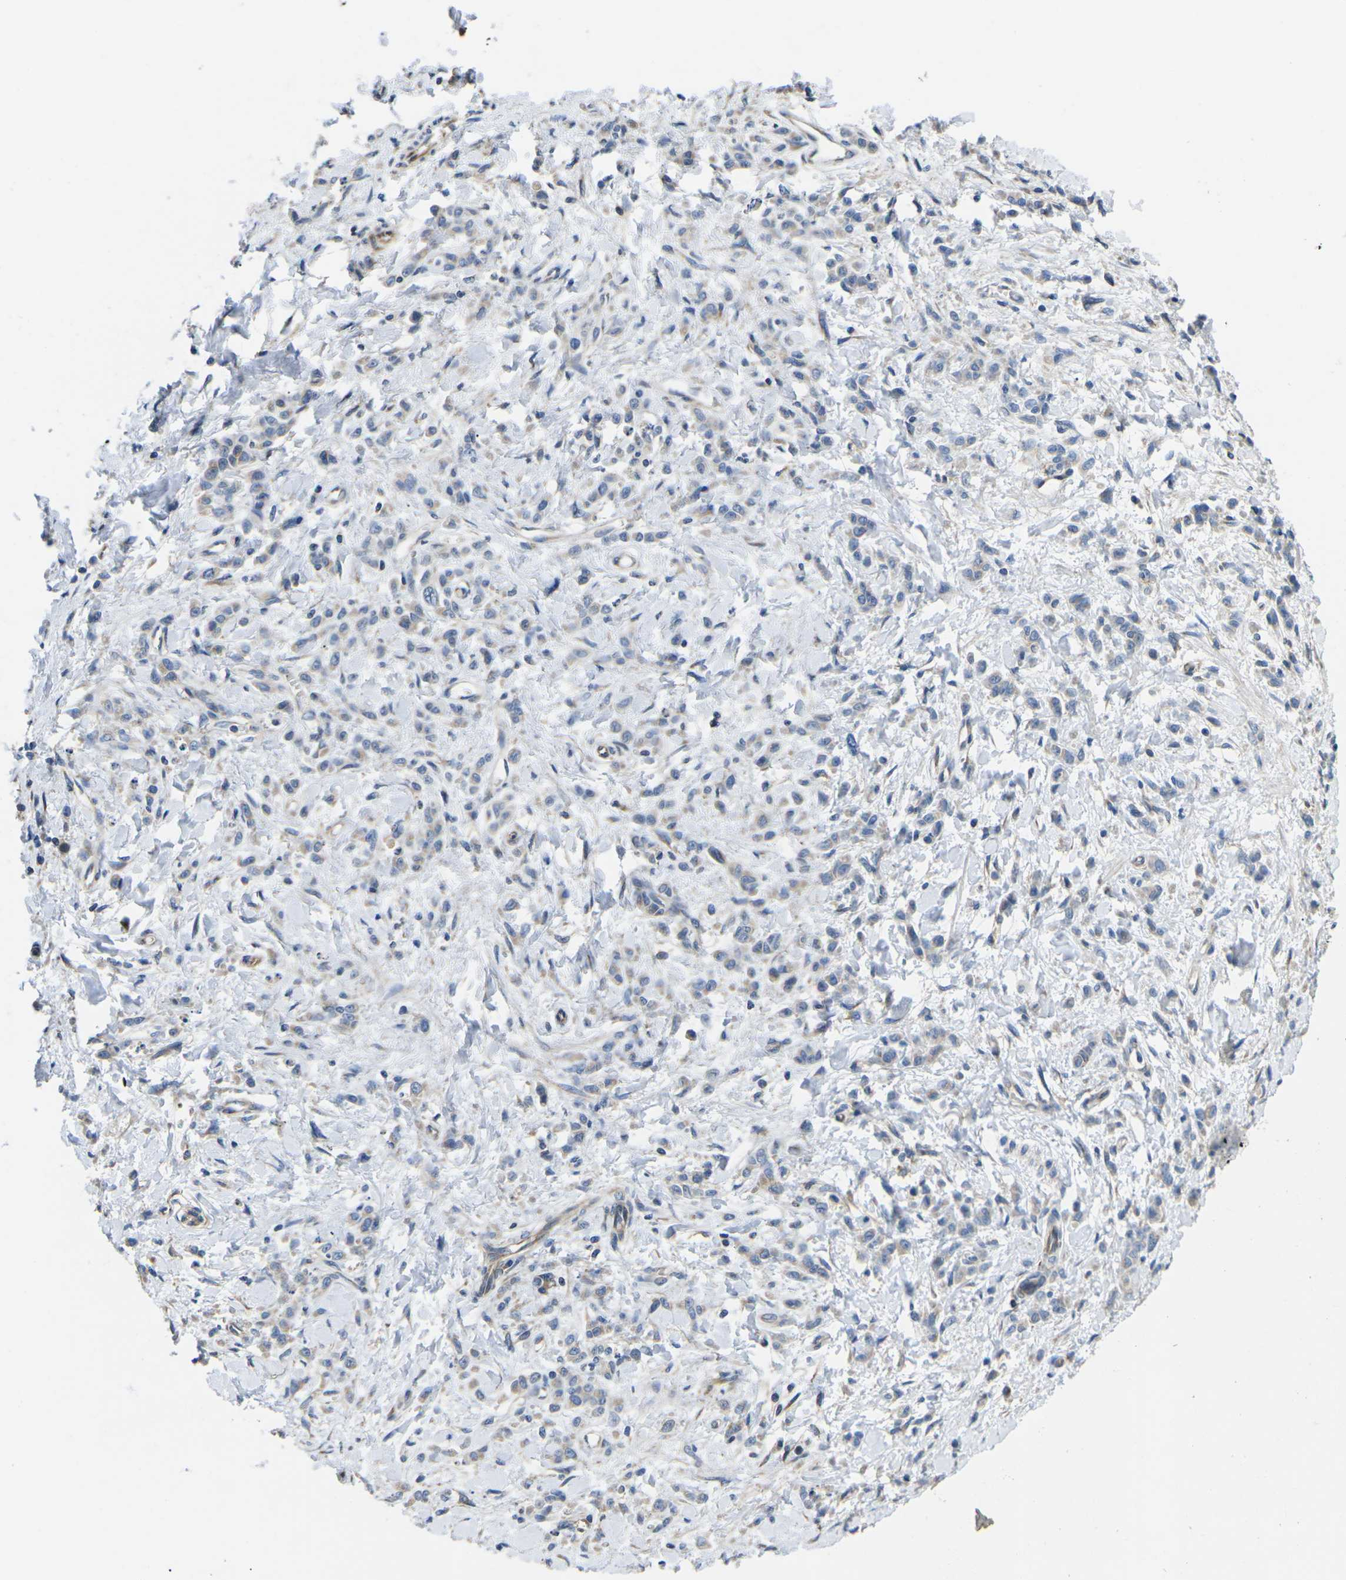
{"staining": {"intensity": "negative", "quantity": "none", "location": "none"}, "tissue": "stomach cancer", "cell_type": "Tumor cells", "image_type": "cancer", "snomed": [{"axis": "morphology", "description": "Normal tissue, NOS"}, {"axis": "morphology", "description": "Adenocarcinoma, NOS"}, {"axis": "topography", "description": "Stomach"}], "caption": "Immunohistochemistry (IHC) photomicrograph of stomach adenocarcinoma stained for a protein (brown), which reveals no expression in tumor cells.", "gene": "TMEFF2", "patient": {"sex": "male", "age": 82}}